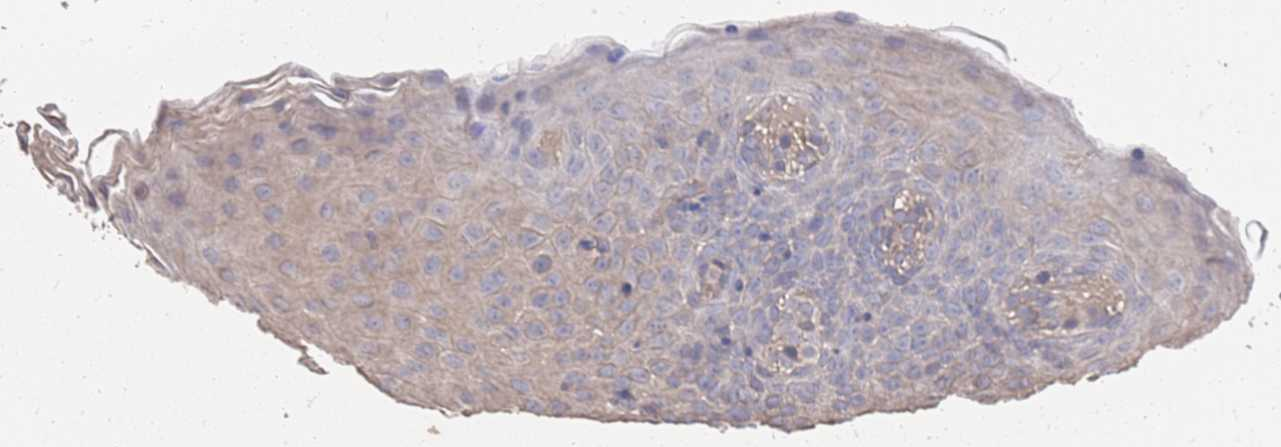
{"staining": {"intensity": "weak", "quantity": "25%-75%", "location": "cytoplasmic/membranous"}, "tissue": "oral mucosa", "cell_type": "Squamous epithelial cells", "image_type": "normal", "snomed": [{"axis": "morphology", "description": "Normal tissue, NOS"}, {"axis": "topography", "description": "Oral tissue"}], "caption": "Human oral mucosa stained with a brown dye reveals weak cytoplasmic/membranous positive expression in about 25%-75% of squamous epithelial cells.", "gene": "BTBD18", "patient": {"sex": "male", "age": 46}}